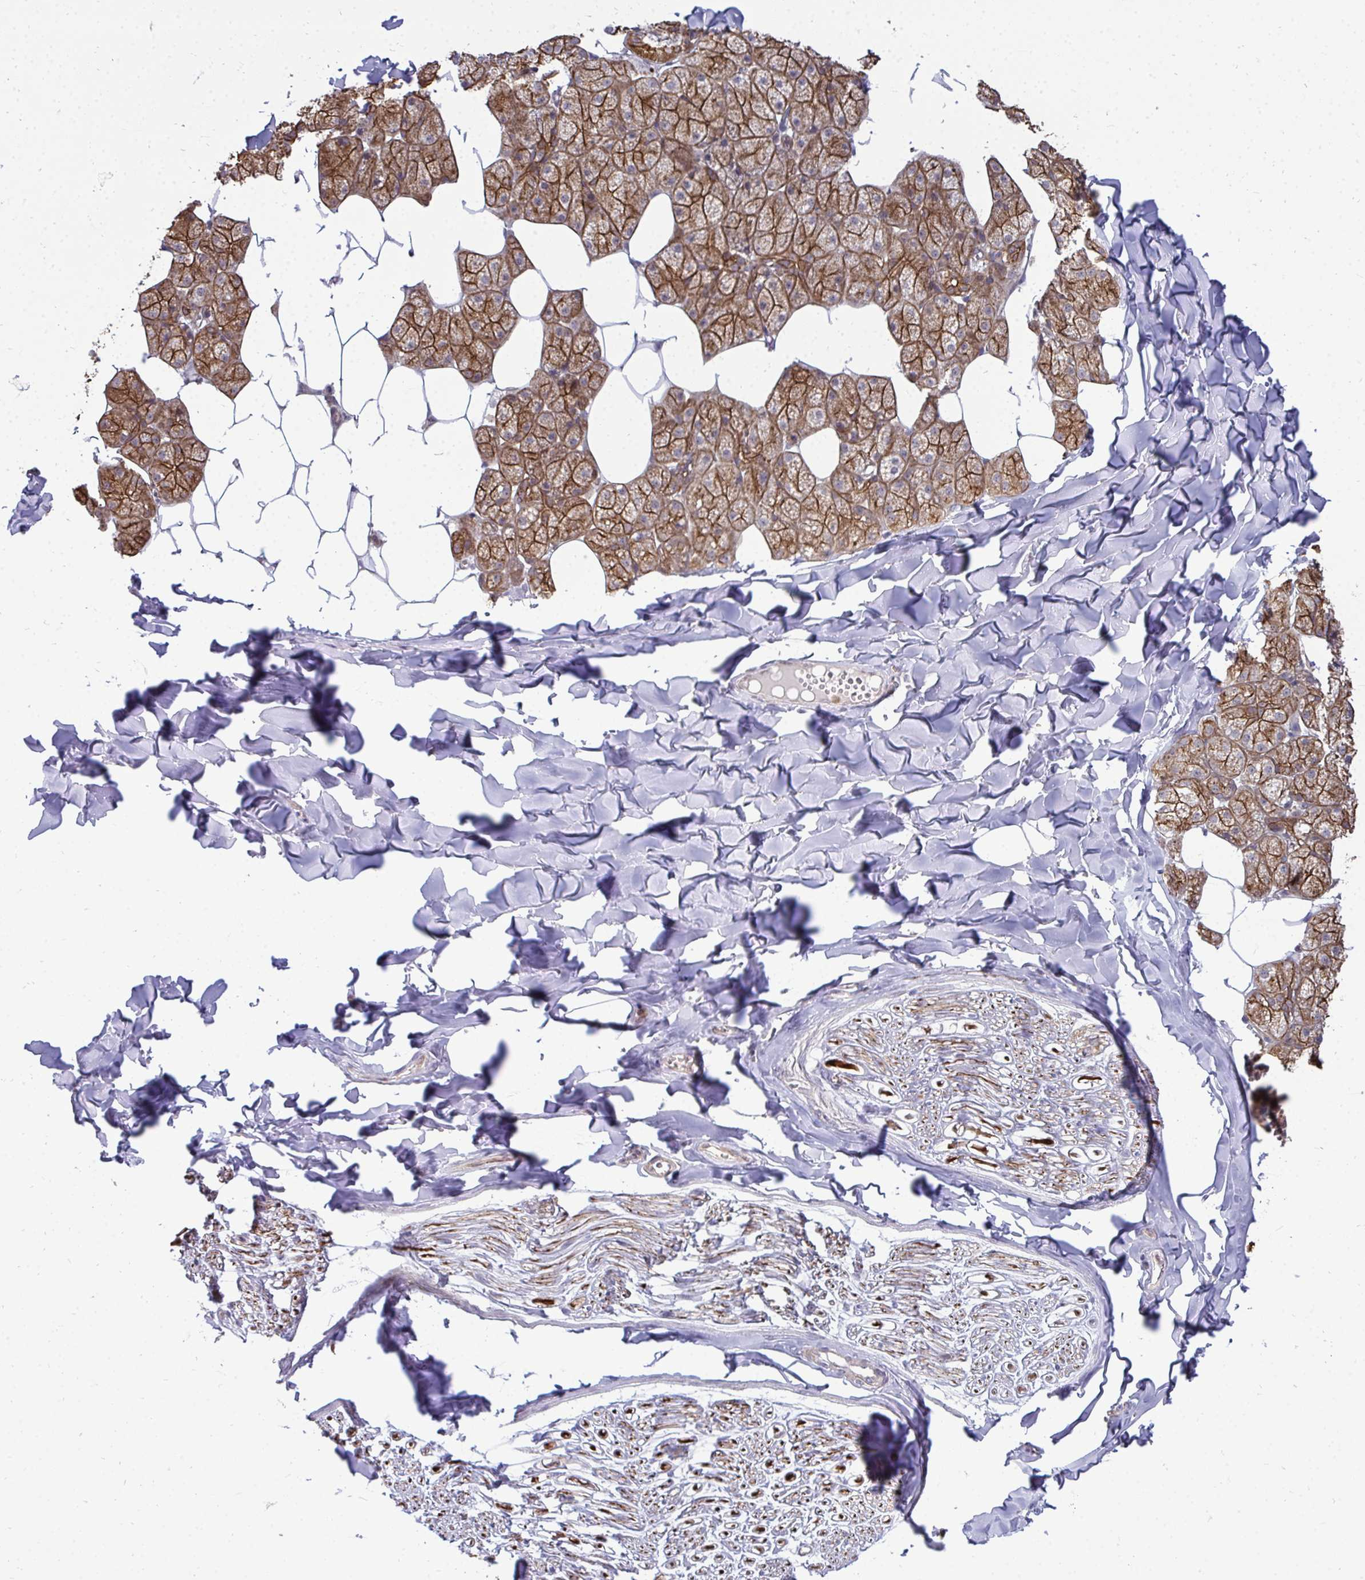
{"staining": {"intensity": "strong", "quantity": ">75%", "location": "cytoplasmic/membranous"}, "tissue": "salivary gland", "cell_type": "Glandular cells", "image_type": "normal", "snomed": [{"axis": "morphology", "description": "Normal tissue, NOS"}, {"axis": "topography", "description": "Salivary gland"}, {"axis": "topography", "description": "Peripheral nerve tissue"}], "caption": "Salivary gland stained with immunohistochemistry exhibits strong cytoplasmic/membranous staining in about >75% of glandular cells.", "gene": "TRIM44", "patient": {"sex": "male", "age": 38}}